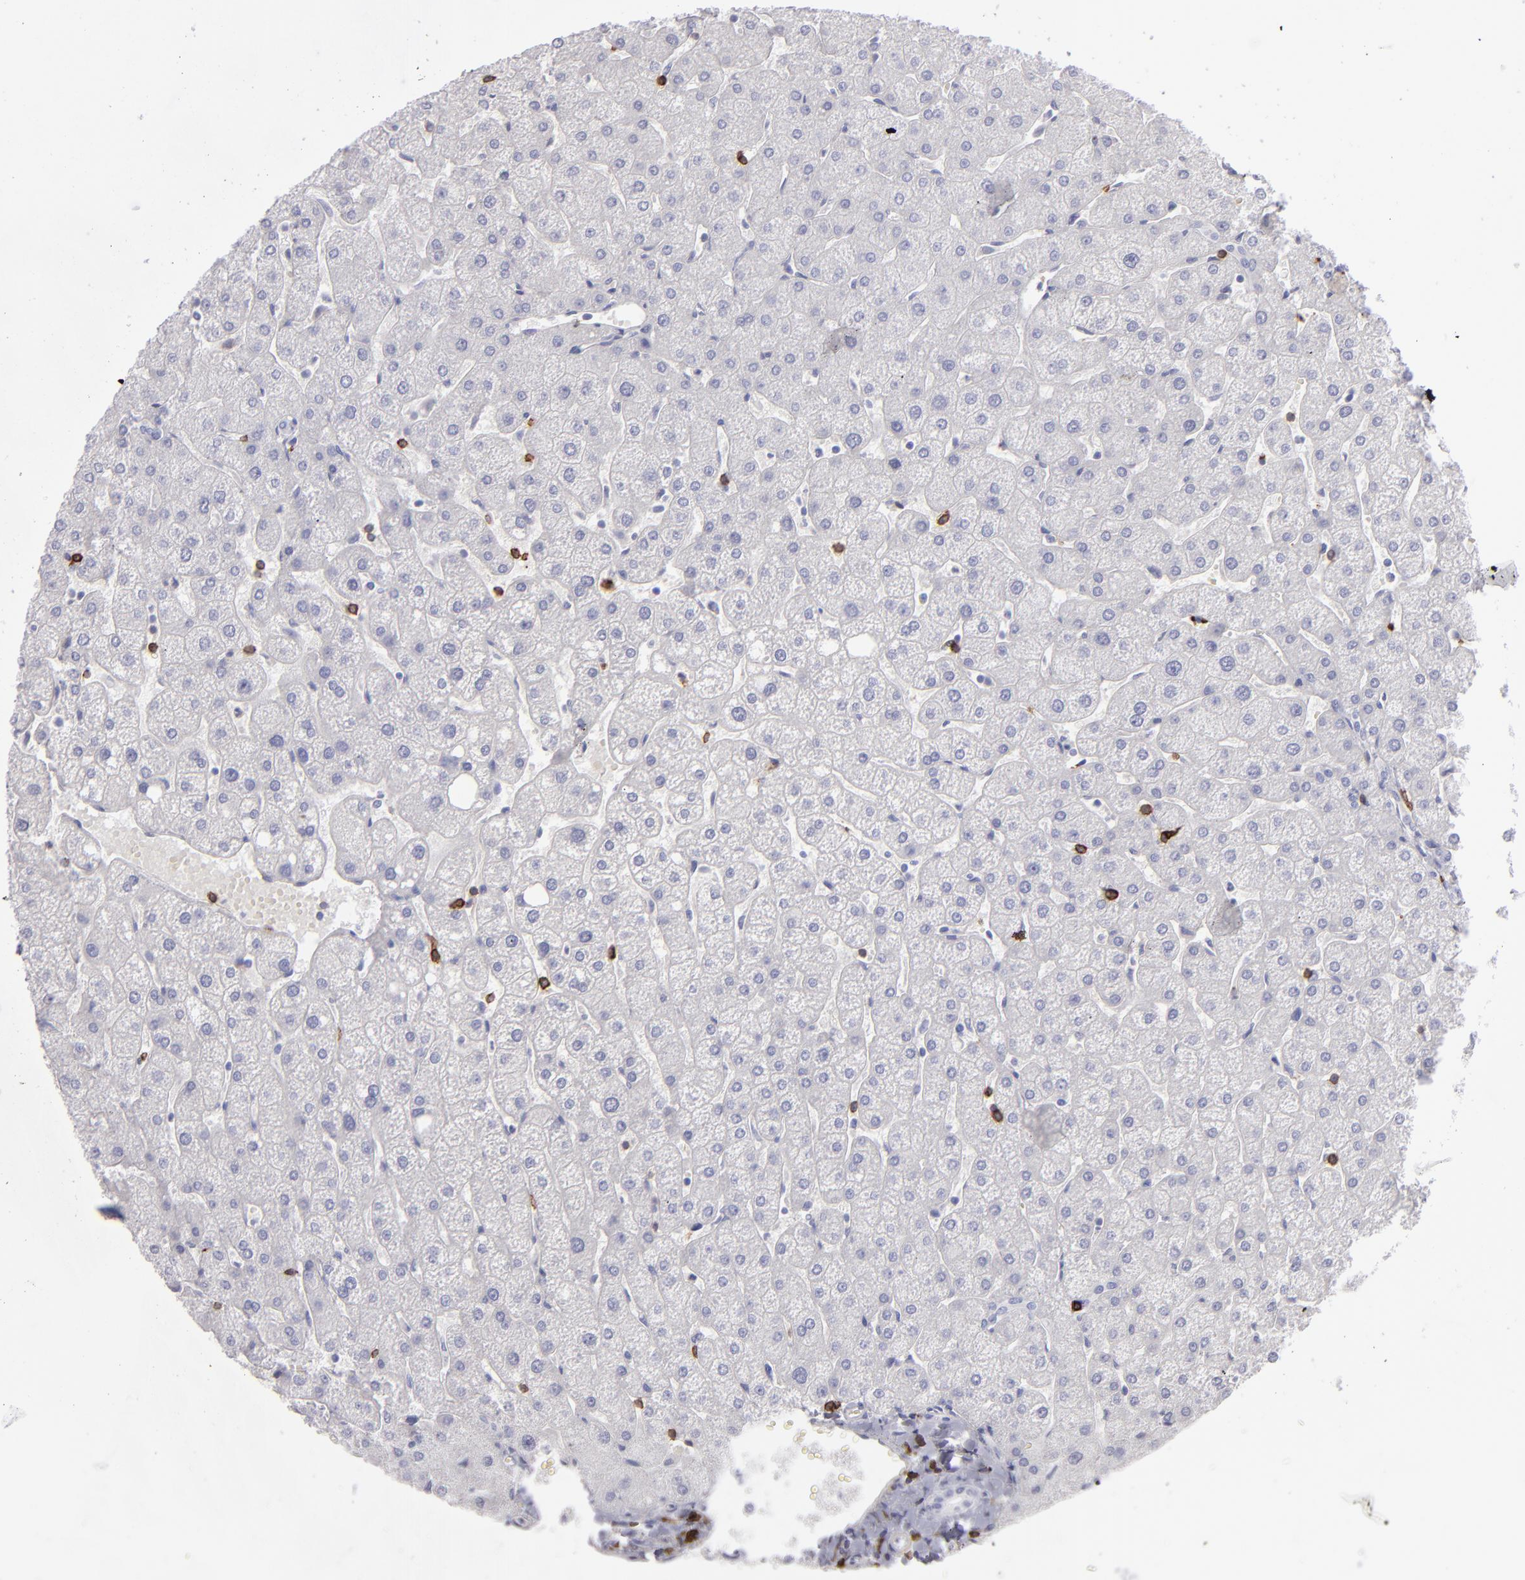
{"staining": {"intensity": "negative", "quantity": "none", "location": "none"}, "tissue": "liver", "cell_type": "Cholangiocytes", "image_type": "normal", "snomed": [{"axis": "morphology", "description": "Normal tissue, NOS"}, {"axis": "topography", "description": "Liver"}], "caption": "Immunohistochemistry (IHC) of normal human liver demonstrates no staining in cholangiocytes. The staining is performed using DAB brown chromogen with nuclei counter-stained in using hematoxylin.", "gene": "CD27", "patient": {"sex": "male", "age": 67}}